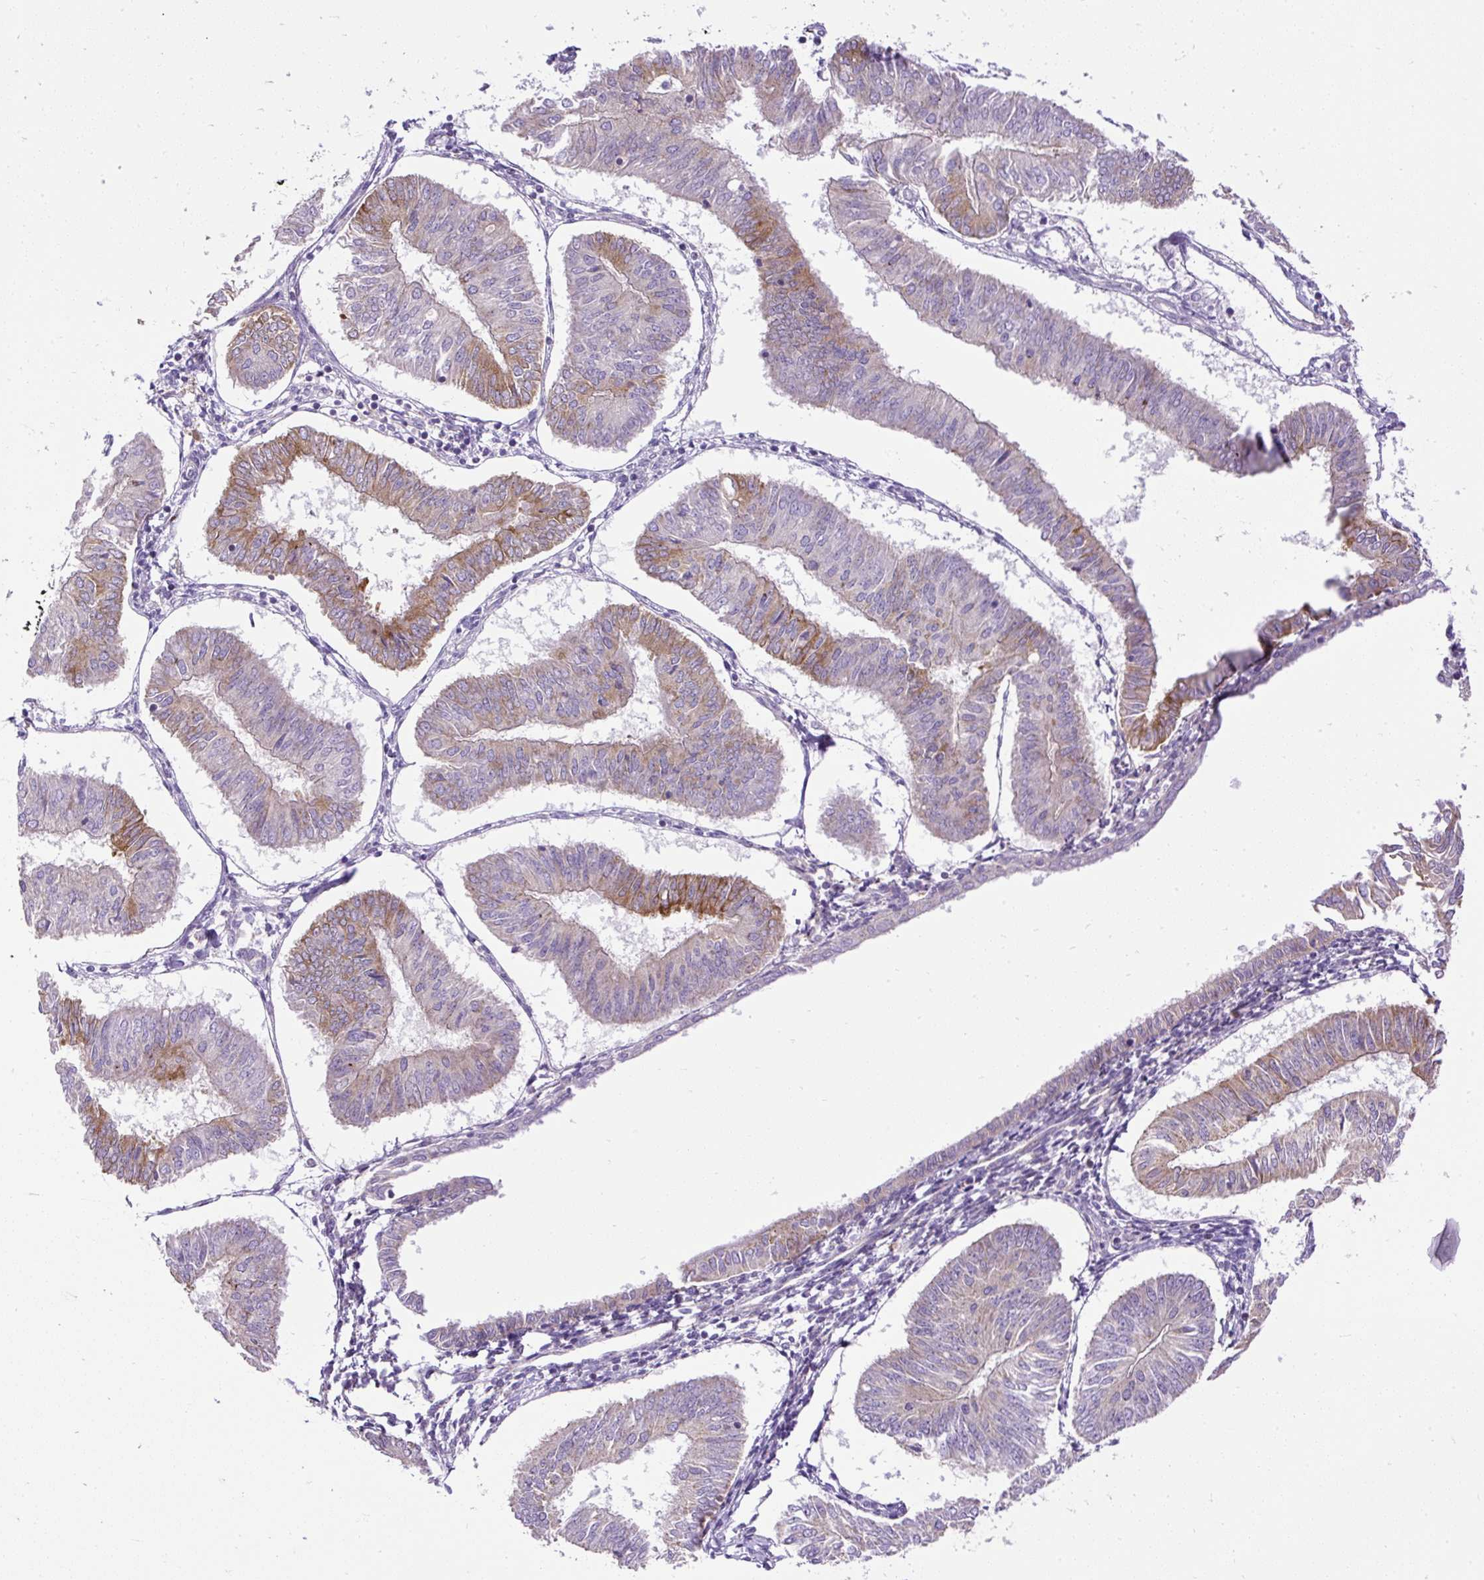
{"staining": {"intensity": "moderate", "quantity": "<25%", "location": "cytoplasmic/membranous"}, "tissue": "endometrial cancer", "cell_type": "Tumor cells", "image_type": "cancer", "snomed": [{"axis": "morphology", "description": "Adenocarcinoma, NOS"}, {"axis": "topography", "description": "Endometrium"}], "caption": "DAB (3,3'-diaminobenzidine) immunohistochemical staining of human adenocarcinoma (endometrial) exhibits moderate cytoplasmic/membranous protein staining in approximately <25% of tumor cells. (brown staining indicates protein expression, while blue staining denotes nuclei).", "gene": "CFAP47", "patient": {"sex": "female", "age": 58}}